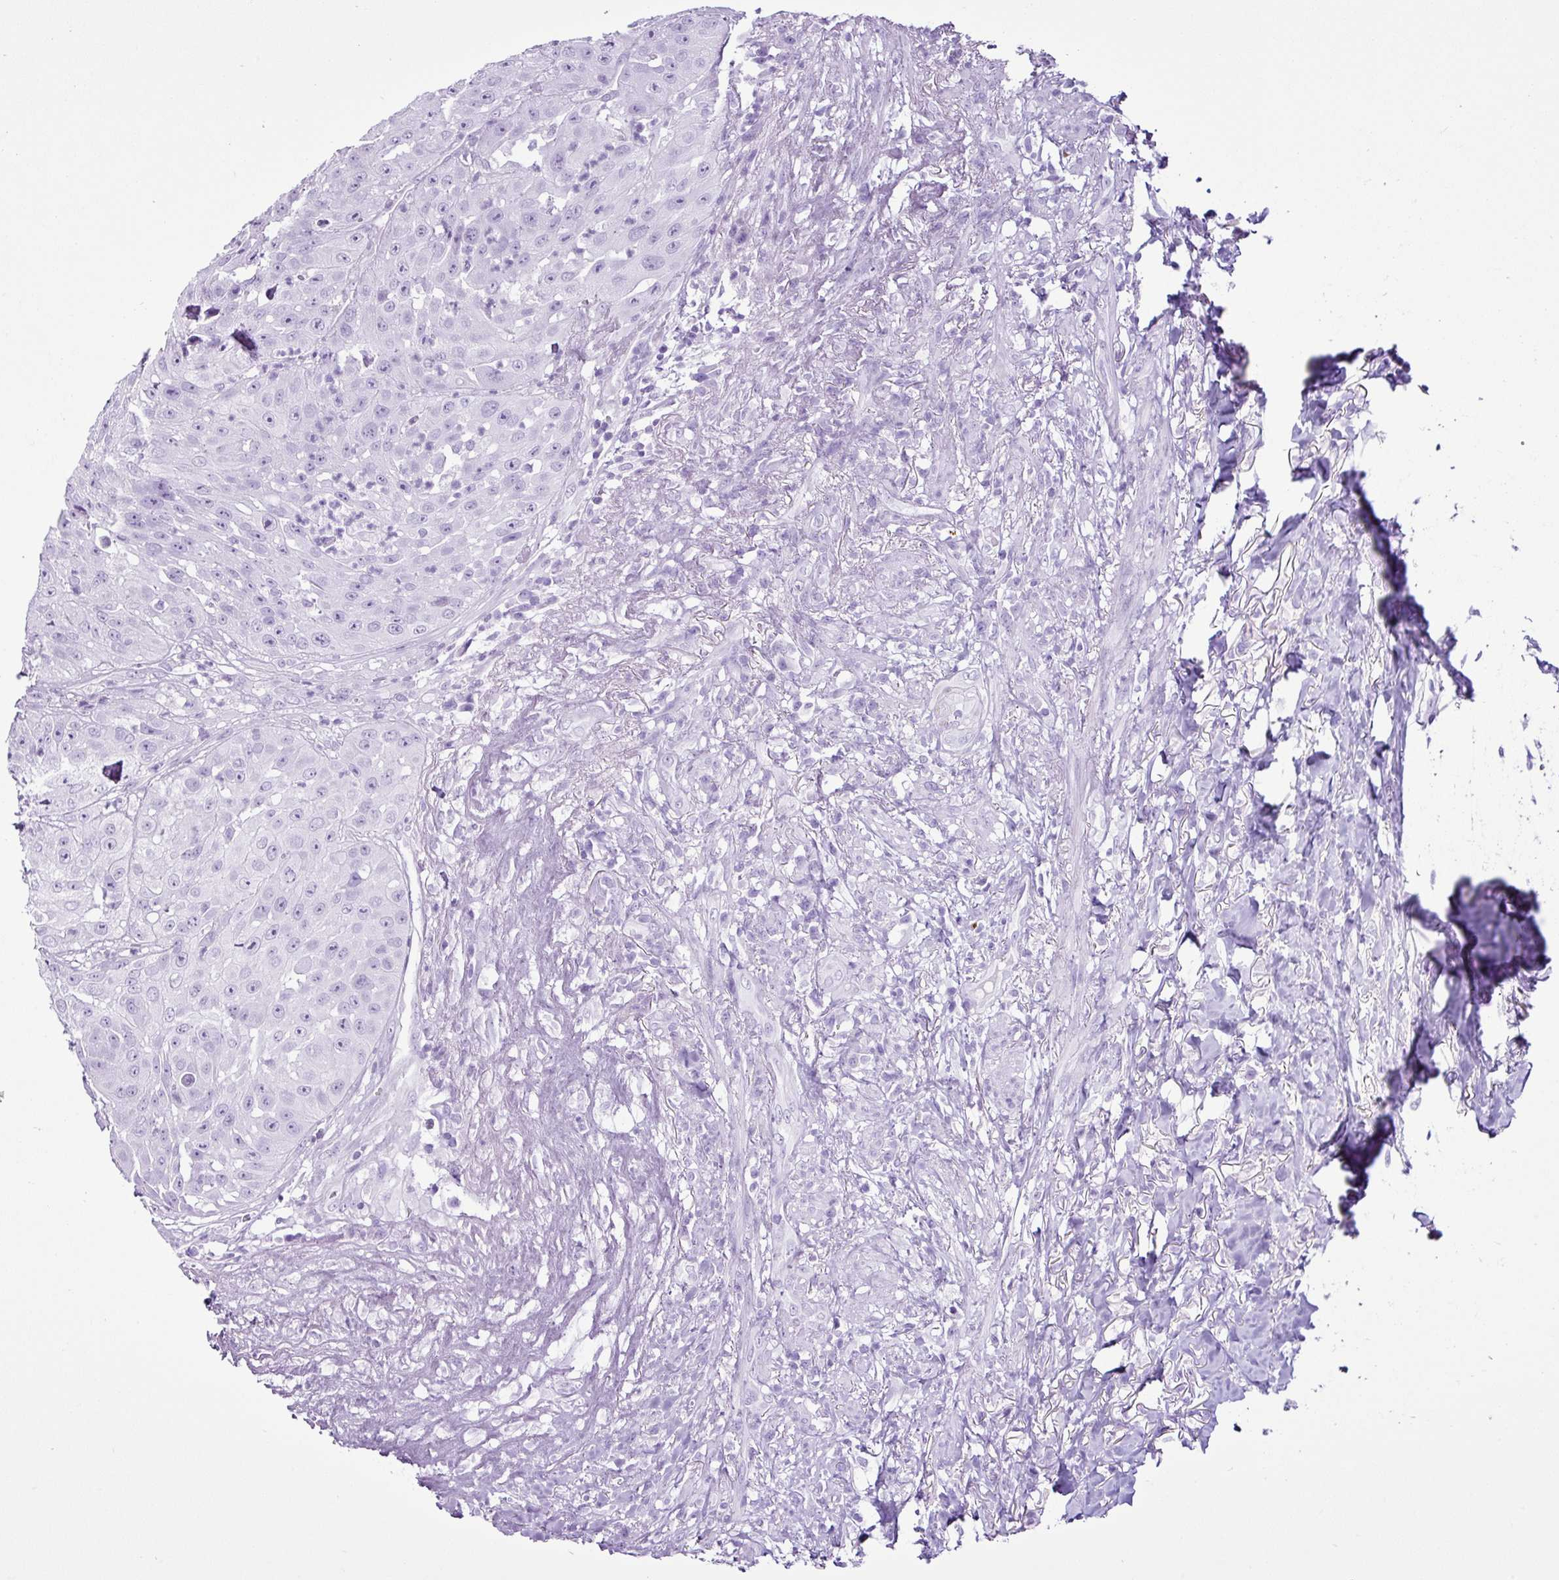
{"staining": {"intensity": "negative", "quantity": "none", "location": "none"}, "tissue": "head and neck cancer", "cell_type": "Tumor cells", "image_type": "cancer", "snomed": [{"axis": "morphology", "description": "Squamous cell carcinoma, NOS"}, {"axis": "topography", "description": "Head-Neck"}], "caption": "DAB immunohistochemical staining of human head and neck cancer (squamous cell carcinoma) shows no significant expression in tumor cells.", "gene": "LILRB4", "patient": {"sex": "male", "age": 83}}